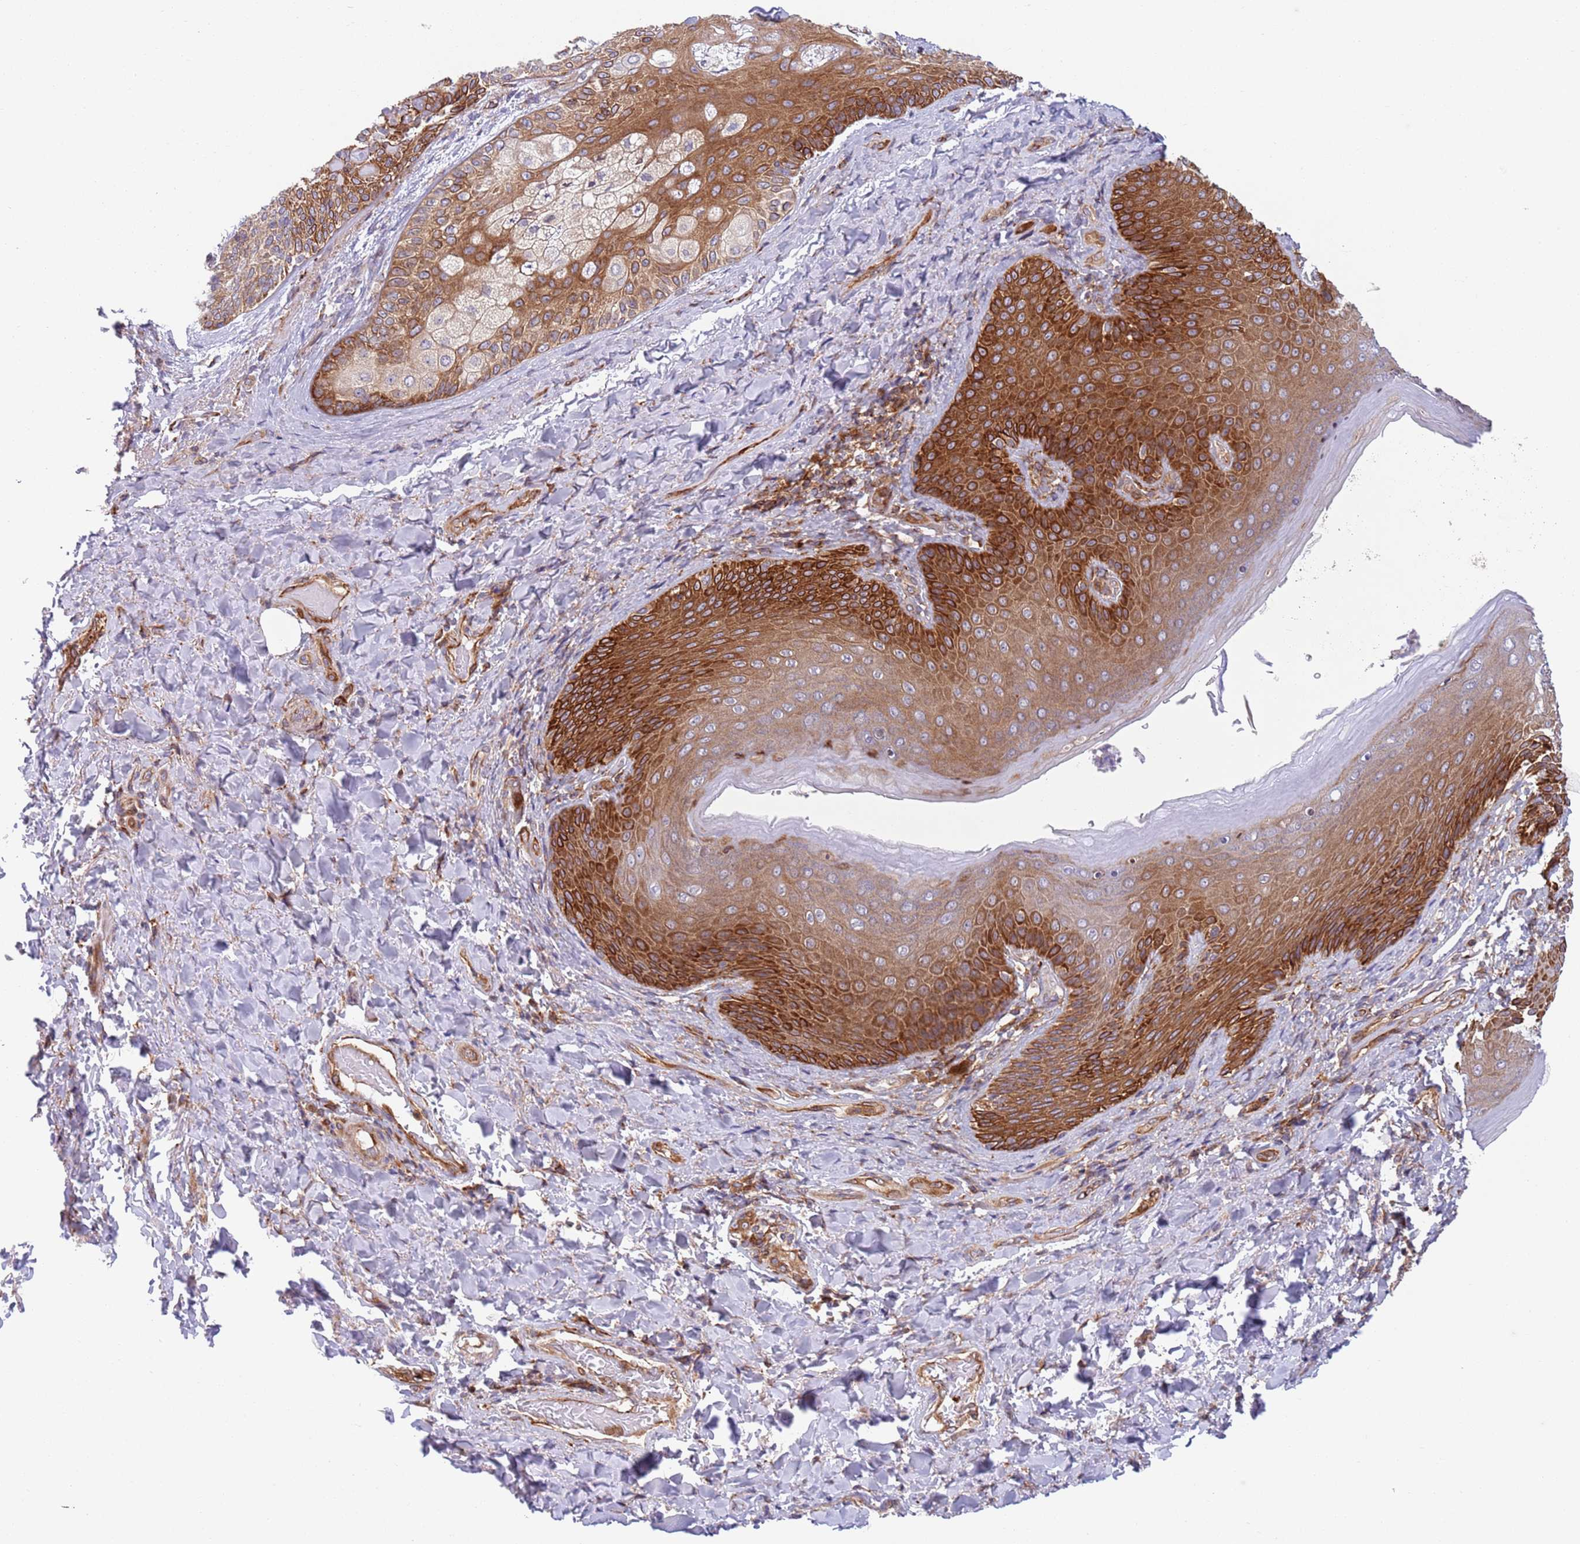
{"staining": {"intensity": "strong", "quantity": ">75%", "location": "cytoplasmic/membranous"}, "tissue": "skin", "cell_type": "Epidermal cells", "image_type": "normal", "snomed": [{"axis": "morphology", "description": "Normal tissue, NOS"}, {"axis": "topography", "description": "Anal"}], "caption": "The immunohistochemical stain highlights strong cytoplasmic/membranous staining in epidermal cells of benign skin. (DAB (3,3'-diaminobenzidine) IHC, brown staining for protein, blue staining for nuclei).", "gene": "ZMYM5", "patient": {"sex": "female", "age": 89}}